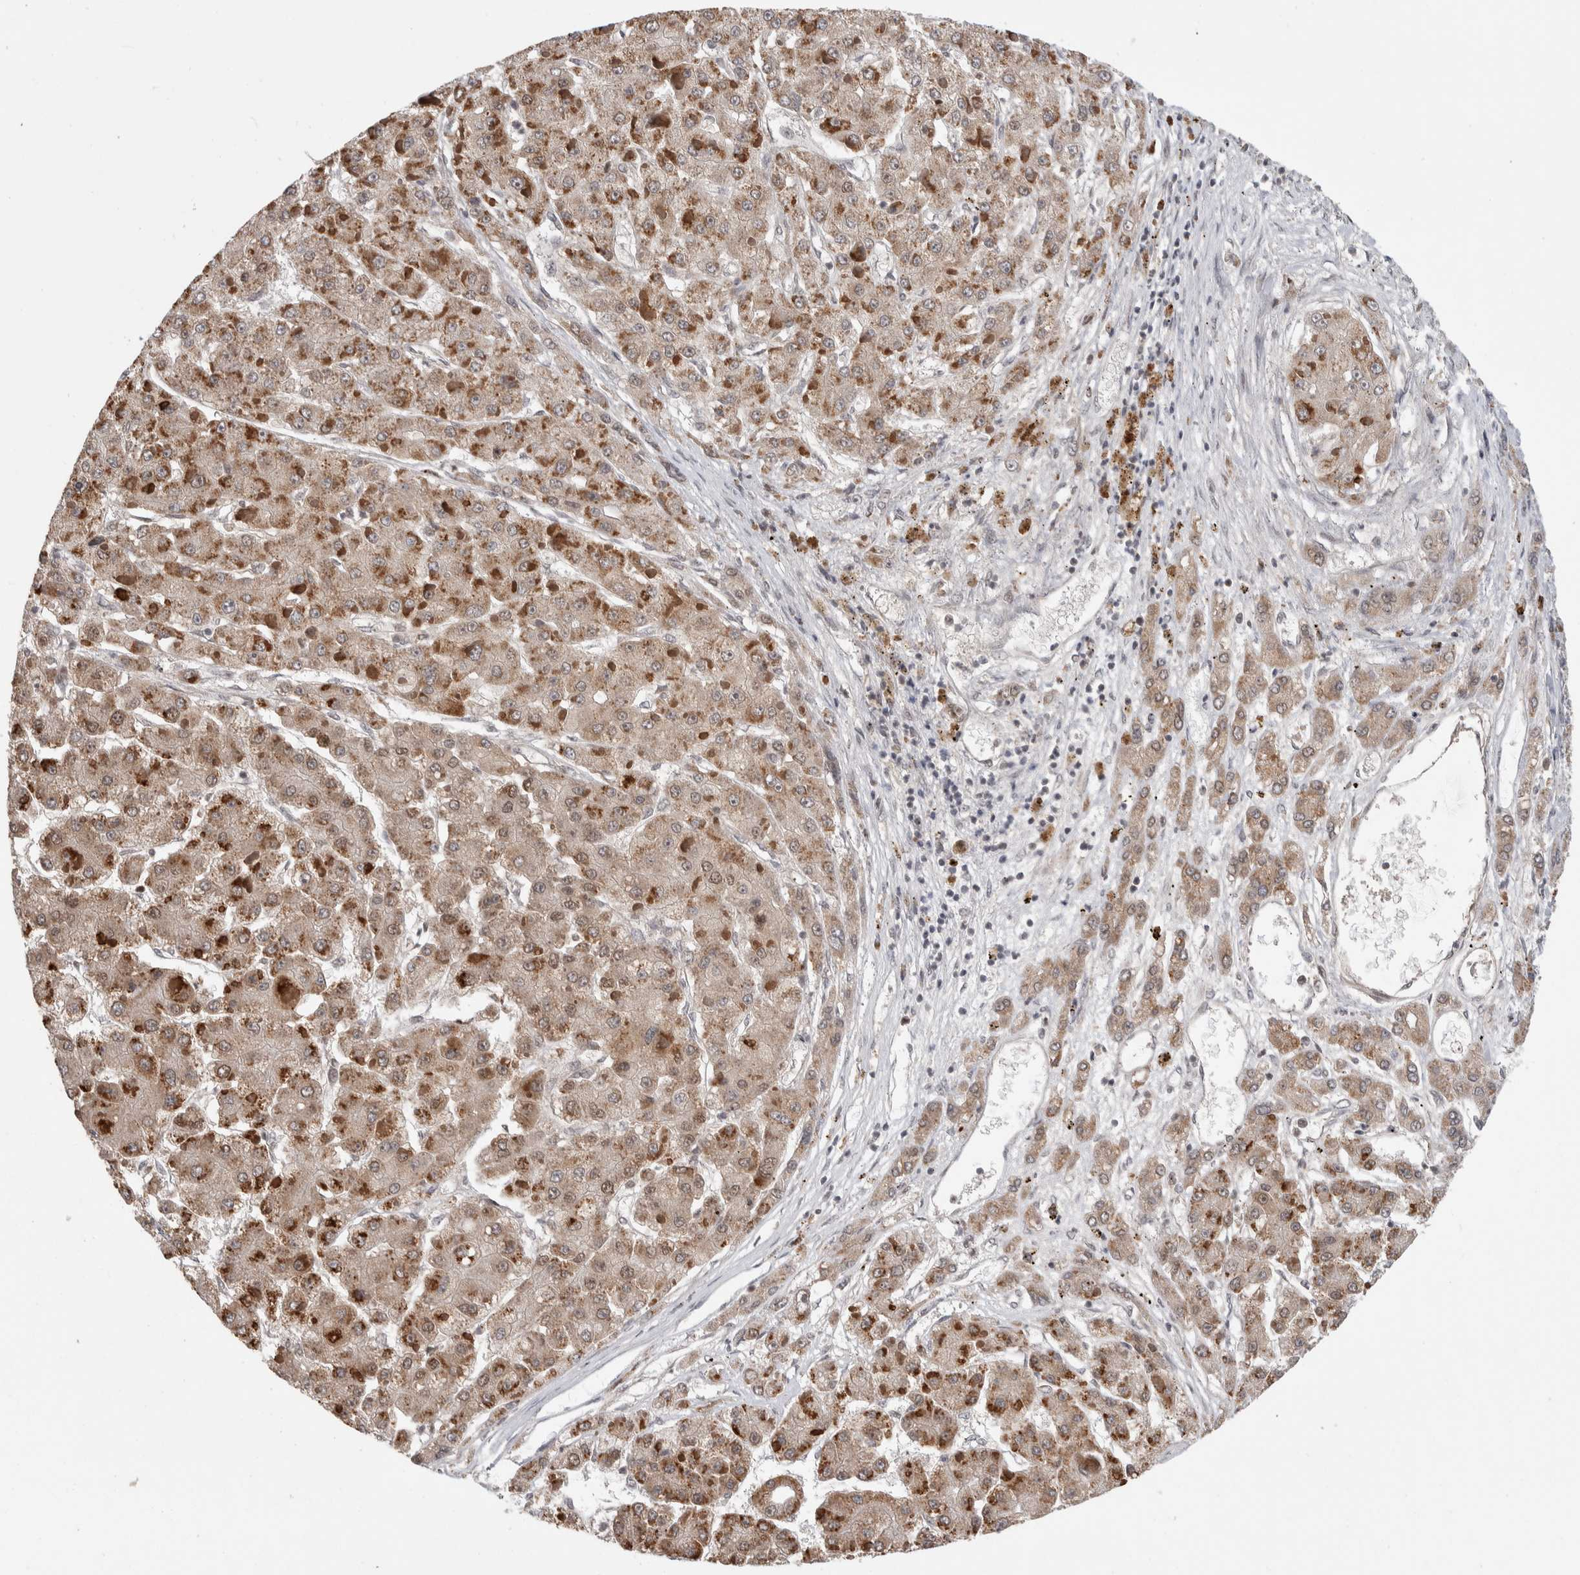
{"staining": {"intensity": "moderate", "quantity": ">75%", "location": "cytoplasmic/membranous"}, "tissue": "liver cancer", "cell_type": "Tumor cells", "image_type": "cancer", "snomed": [{"axis": "morphology", "description": "Carcinoma, Hepatocellular, NOS"}, {"axis": "topography", "description": "Liver"}], "caption": "Brown immunohistochemical staining in liver cancer demonstrates moderate cytoplasmic/membranous expression in approximately >75% of tumor cells.", "gene": "ZNF592", "patient": {"sex": "female", "age": 73}}